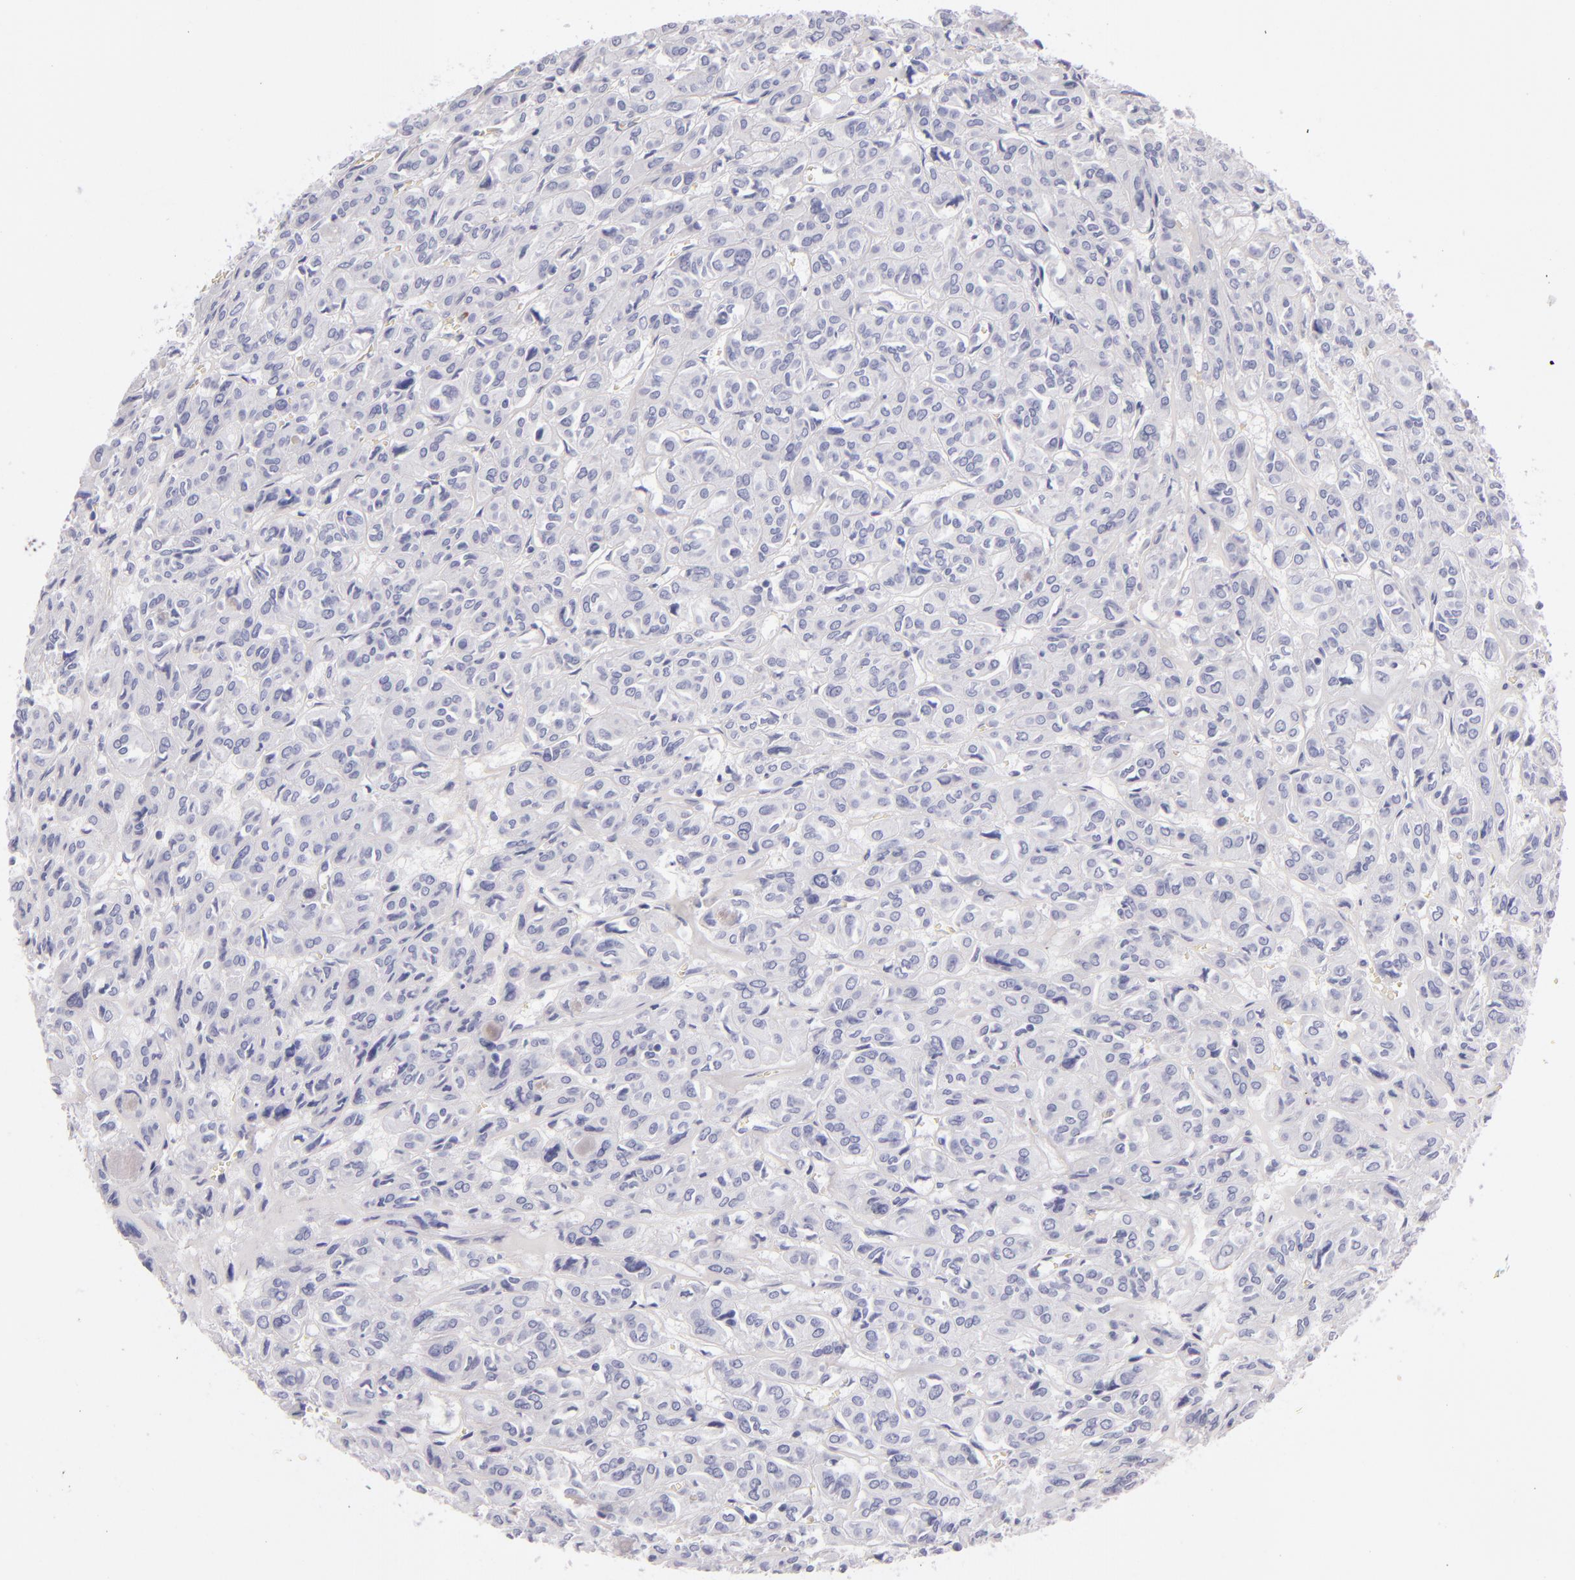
{"staining": {"intensity": "negative", "quantity": "none", "location": "none"}, "tissue": "thyroid cancer", "cell_type": "Tumor cells", "image_type": "cancer", "snomed": [{"axis": "morphology", "description": "Follicular adenoma carcinoma, NOS"}, {"axis": "topography", "description": "Thyroid gland"}], "caption": "Immunohistochemistry of human thyroid cancer reveals no expression in tumor cells.", "gene": "CD207", "patient": {"sex": "female", "age": 71}}